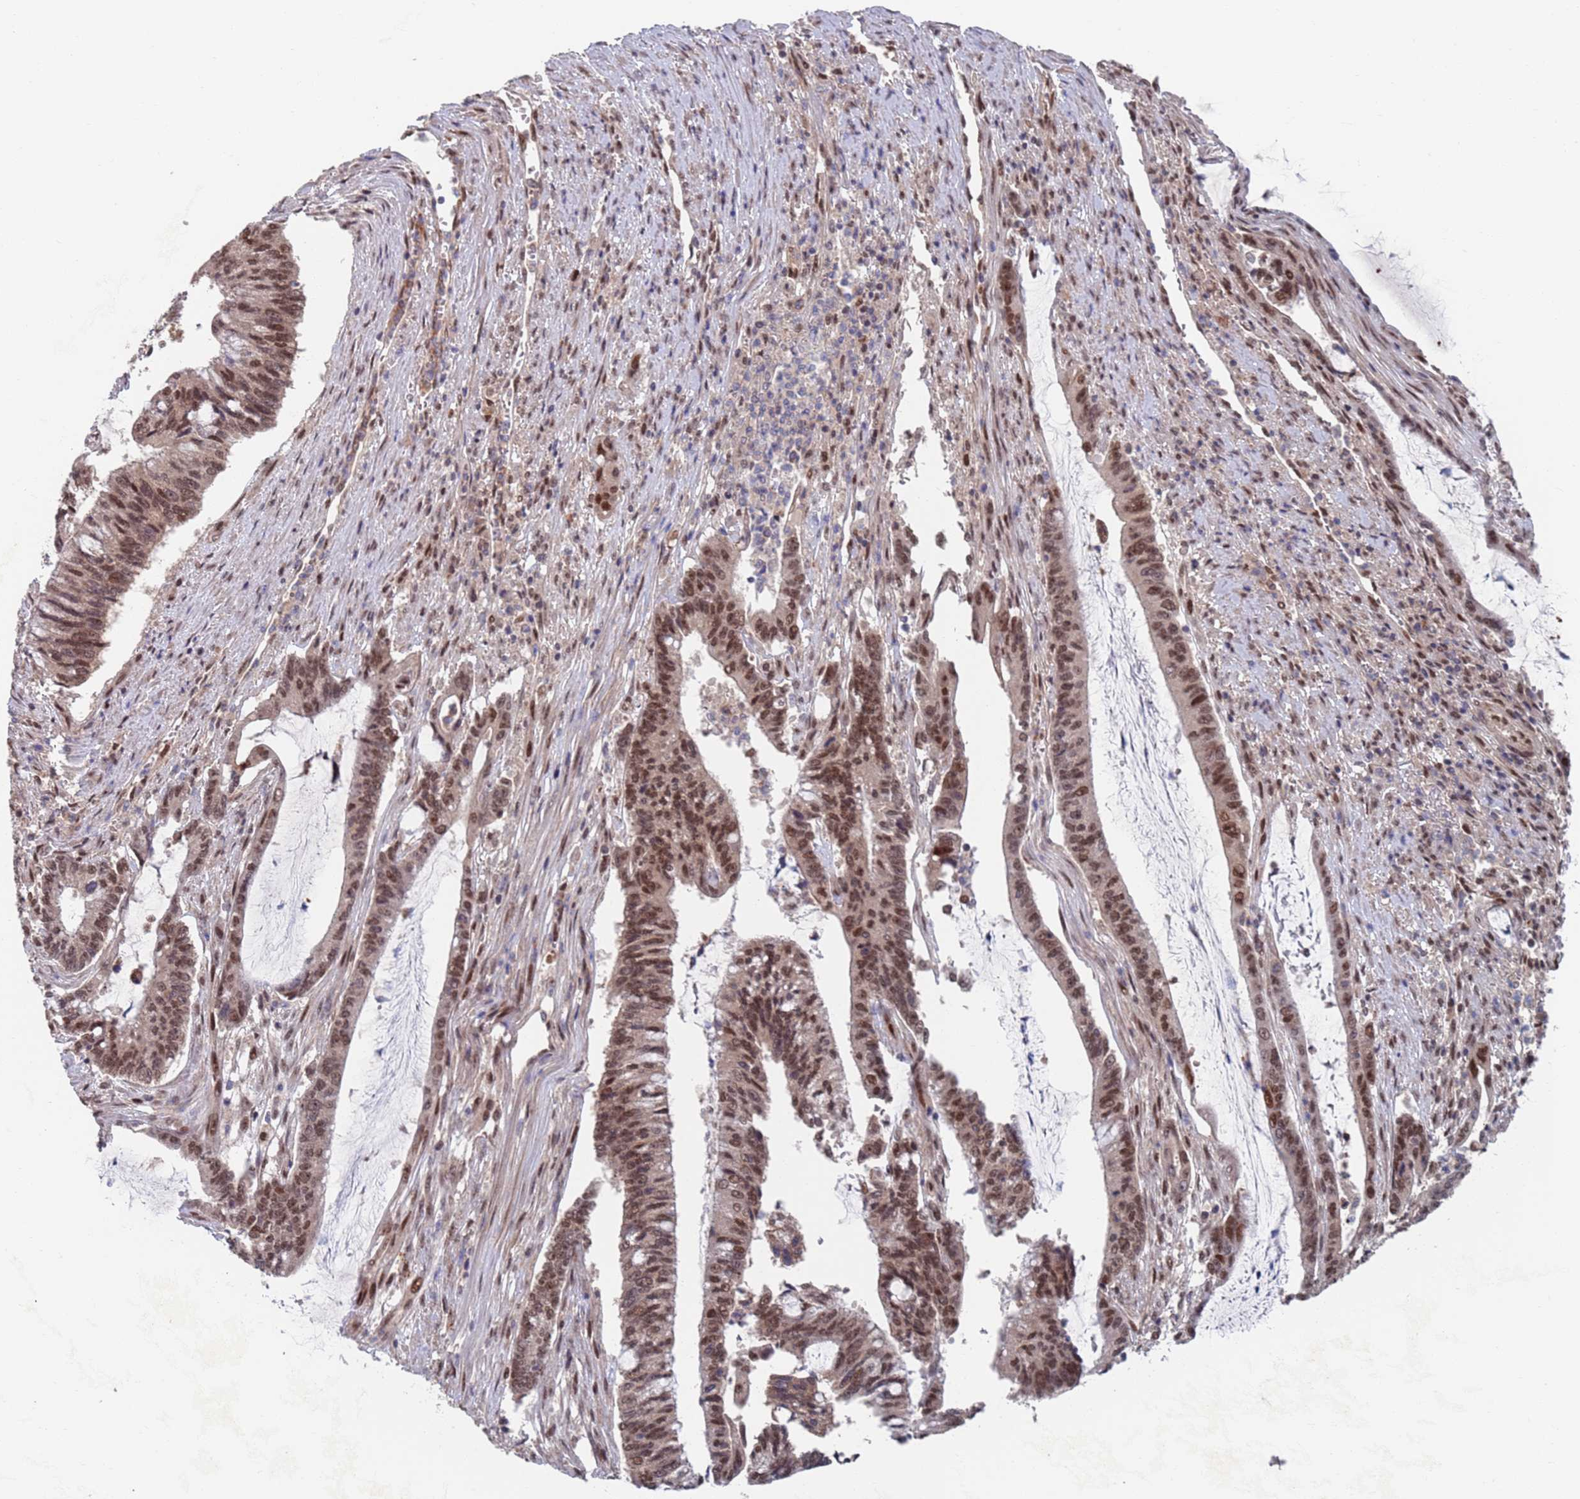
{"staining": {"intensity": "moderate", "quantity": ">75%", "location": "nuclear"}, "tissue": "pancreatic cancer", "cell_type": "Tumor cells", "image_type": "cancer", "snomed": [{"axis": "morphology", "description": "Adenocarcinoma, NOS"}, {"axis": "topography", "description": "Pancreas"}], "caption": "Human adenocarcinoma (pancreatic) stained with a protein marker reveals moderate staining in tumor cells.", "gene": "RPP25", "patient": {"sex": "female", "age": 50}}